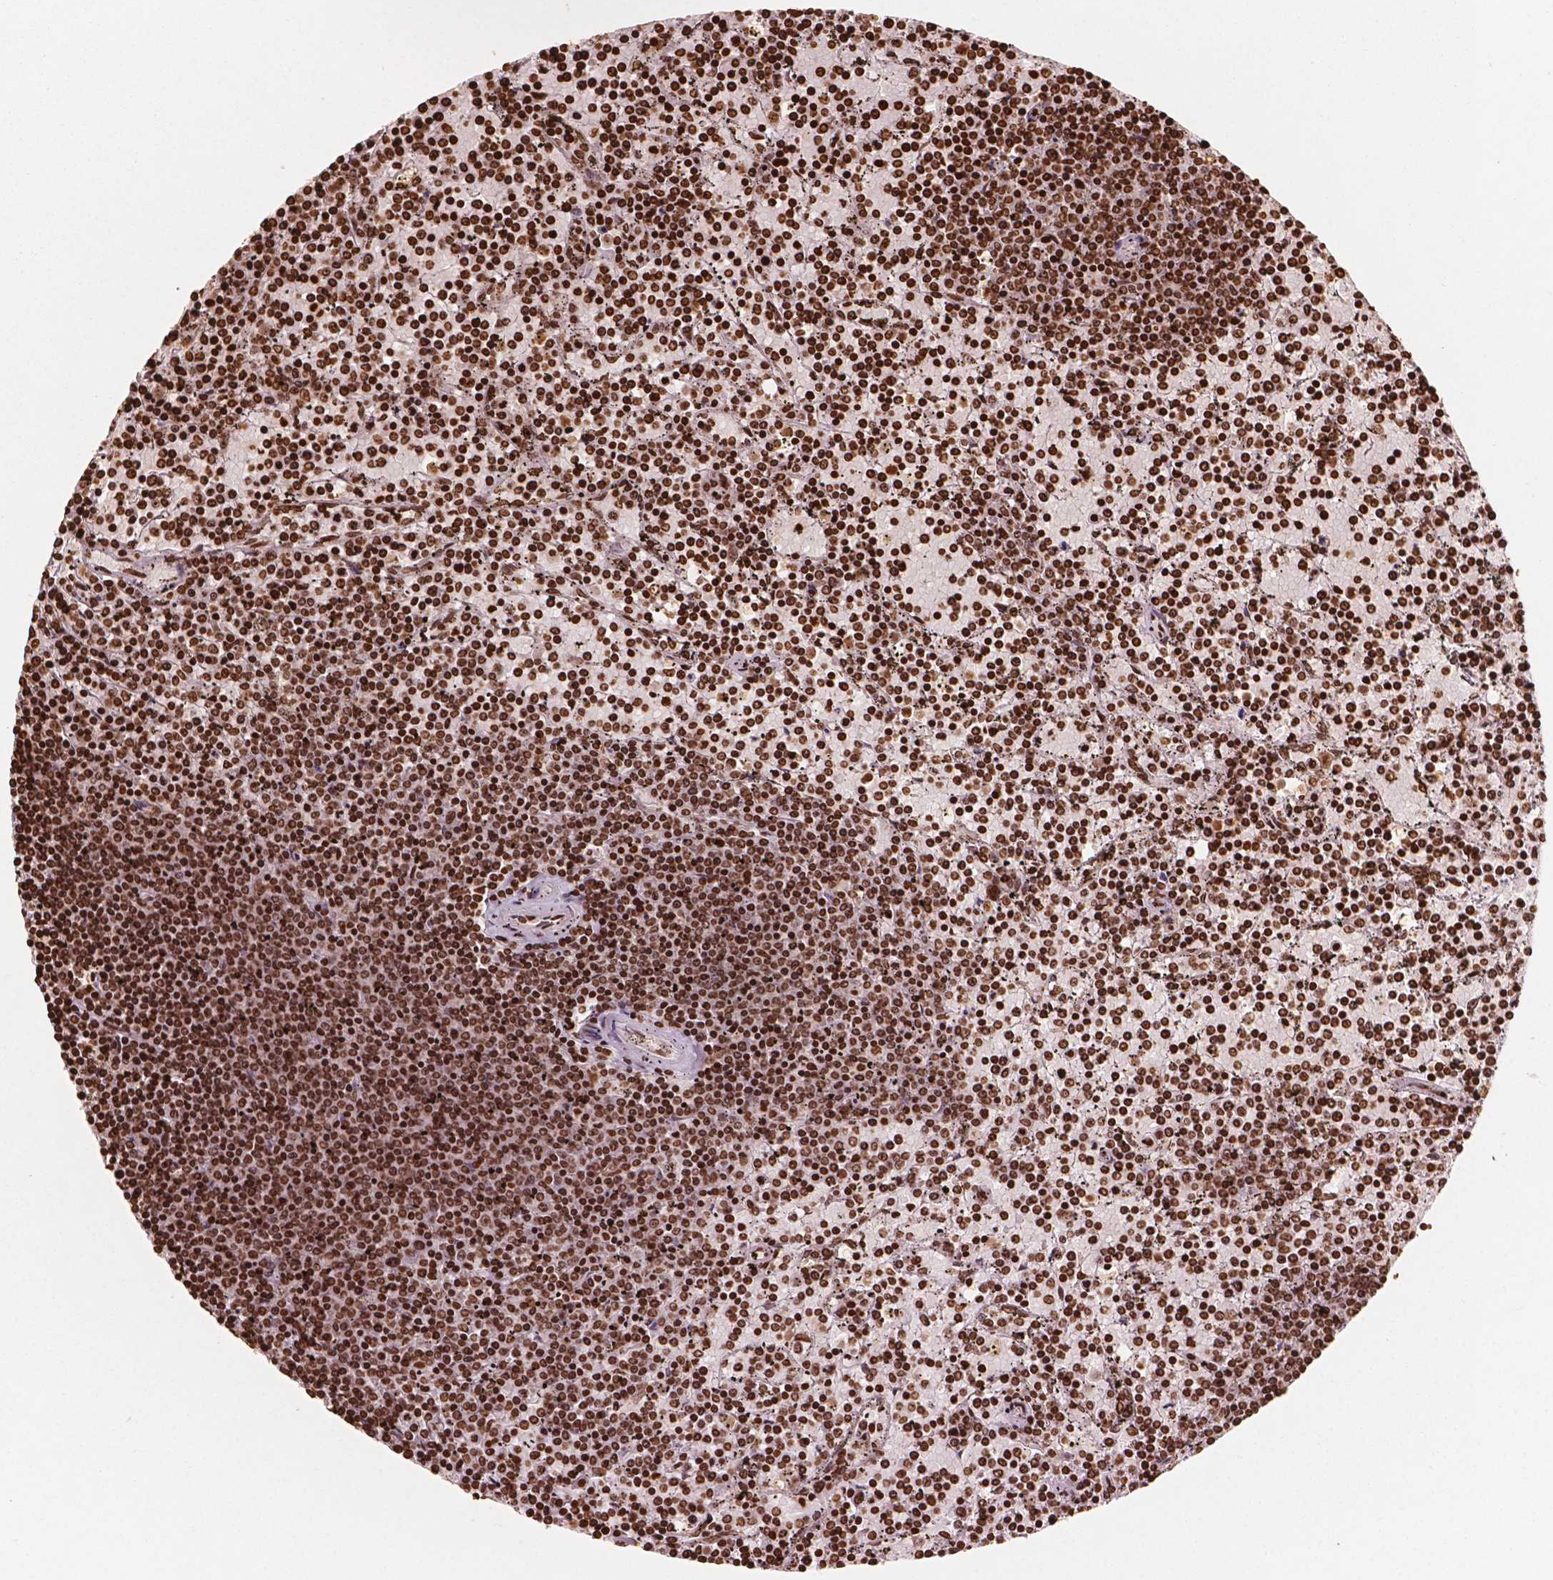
{"staining": {"intensity": "strong", "quantity": ">75%", "location": "nuclear"}, "tissue": "lymphoma", "cell_type": "Tumor cells", "image_type": "cancer", "snomed": [{"axis": "morphology", "description": "Malignant lymphoma, non-Hodgkin's type, Low grade"}, {"axis": "topography", "description": "Spleen"}], "caption": "Strong nuclear expression is present in about >75% of tumor cells in lymphoma.", "gene": "H3C7", "patient": {"sex": "female", "age": 77}}